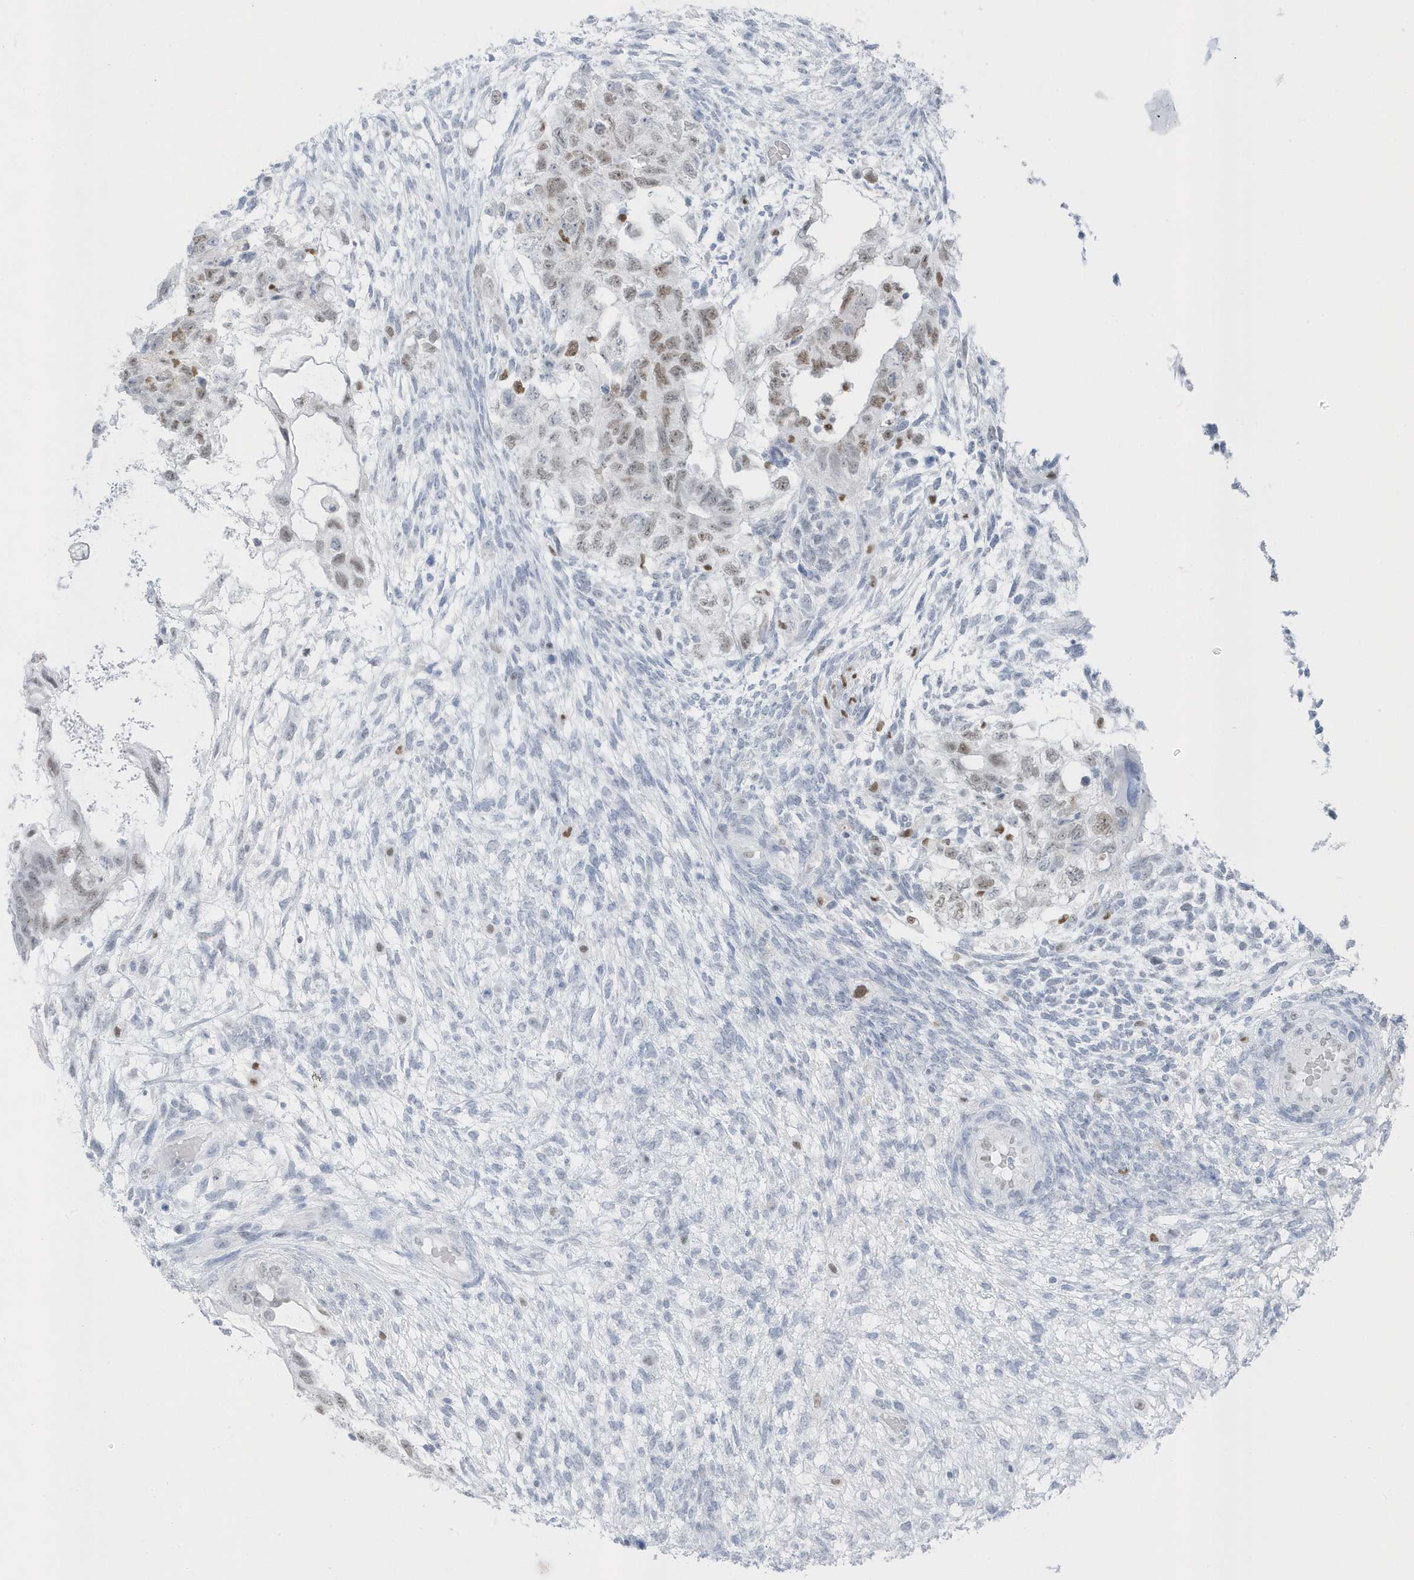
{"staining": {"intensity": "moderate", "quantity": ">75%", "location": "nuclear"}, "tissue": "testis cancer", "cell_type": "Tumor cells", "image_type": "cancer", "snomed": [{"axis": "morphology", "description": "Normal tissue, NOS"}, {"axis": "morphology", "description": "Carcinoma, Embryonal, NOS"}, {"axis": "topography", "description": "Testis"}], "caption": "Testis embryonal carcinoma stained with a brown dye demonstrates moderate nuclear positive expression in approximately >75% of tumor cells.", "gene": "SMIM34", "patient": {"sex": "male", "age": 36}}